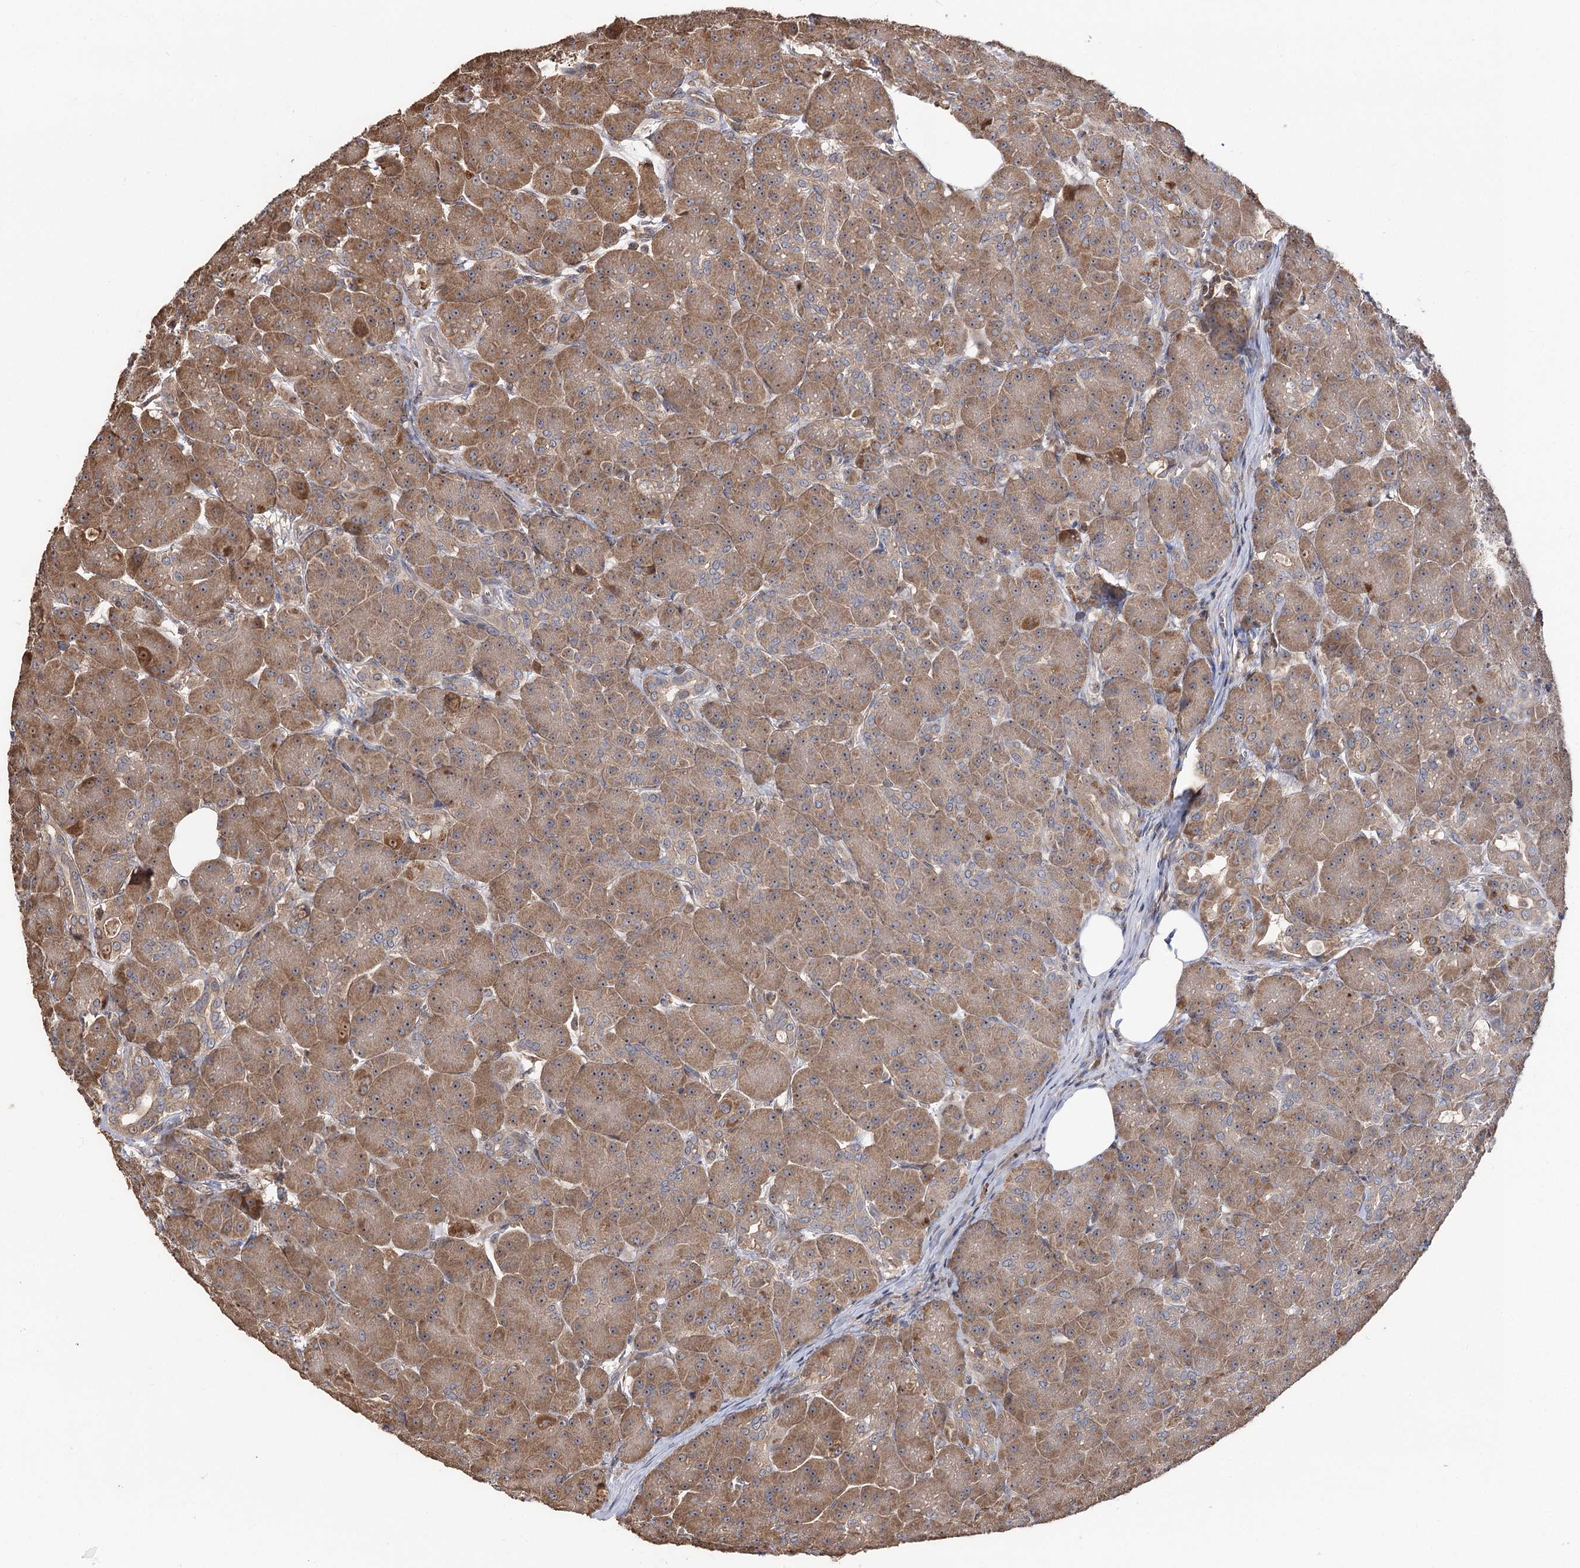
{"staining": {"intensity": "moderate", "quantity": ">75%", "location": "cytoplasmic/membranous,nuclear"}, "tissue": "pancreas", "cell_type": "Exocrine glandular cells", "image_type": "normal", "snomed": [{"axis": "morphology", "description": "Normal tissue, NOS"}, {"axis": "topography", "description": "Pancreas"}], "caption": "Pancreas stained with immunohistochemistry demonstrates moderate cytoplasmic/membranous,nuclear positivity in approximately >75% of exocrine glandular cells. Immunohistochemistry (ihc) stains the protein of interest in brown and the nuclei are stained blue.", "gene": "FAM53B", "patient": {"sex": "male", "age": 63}}